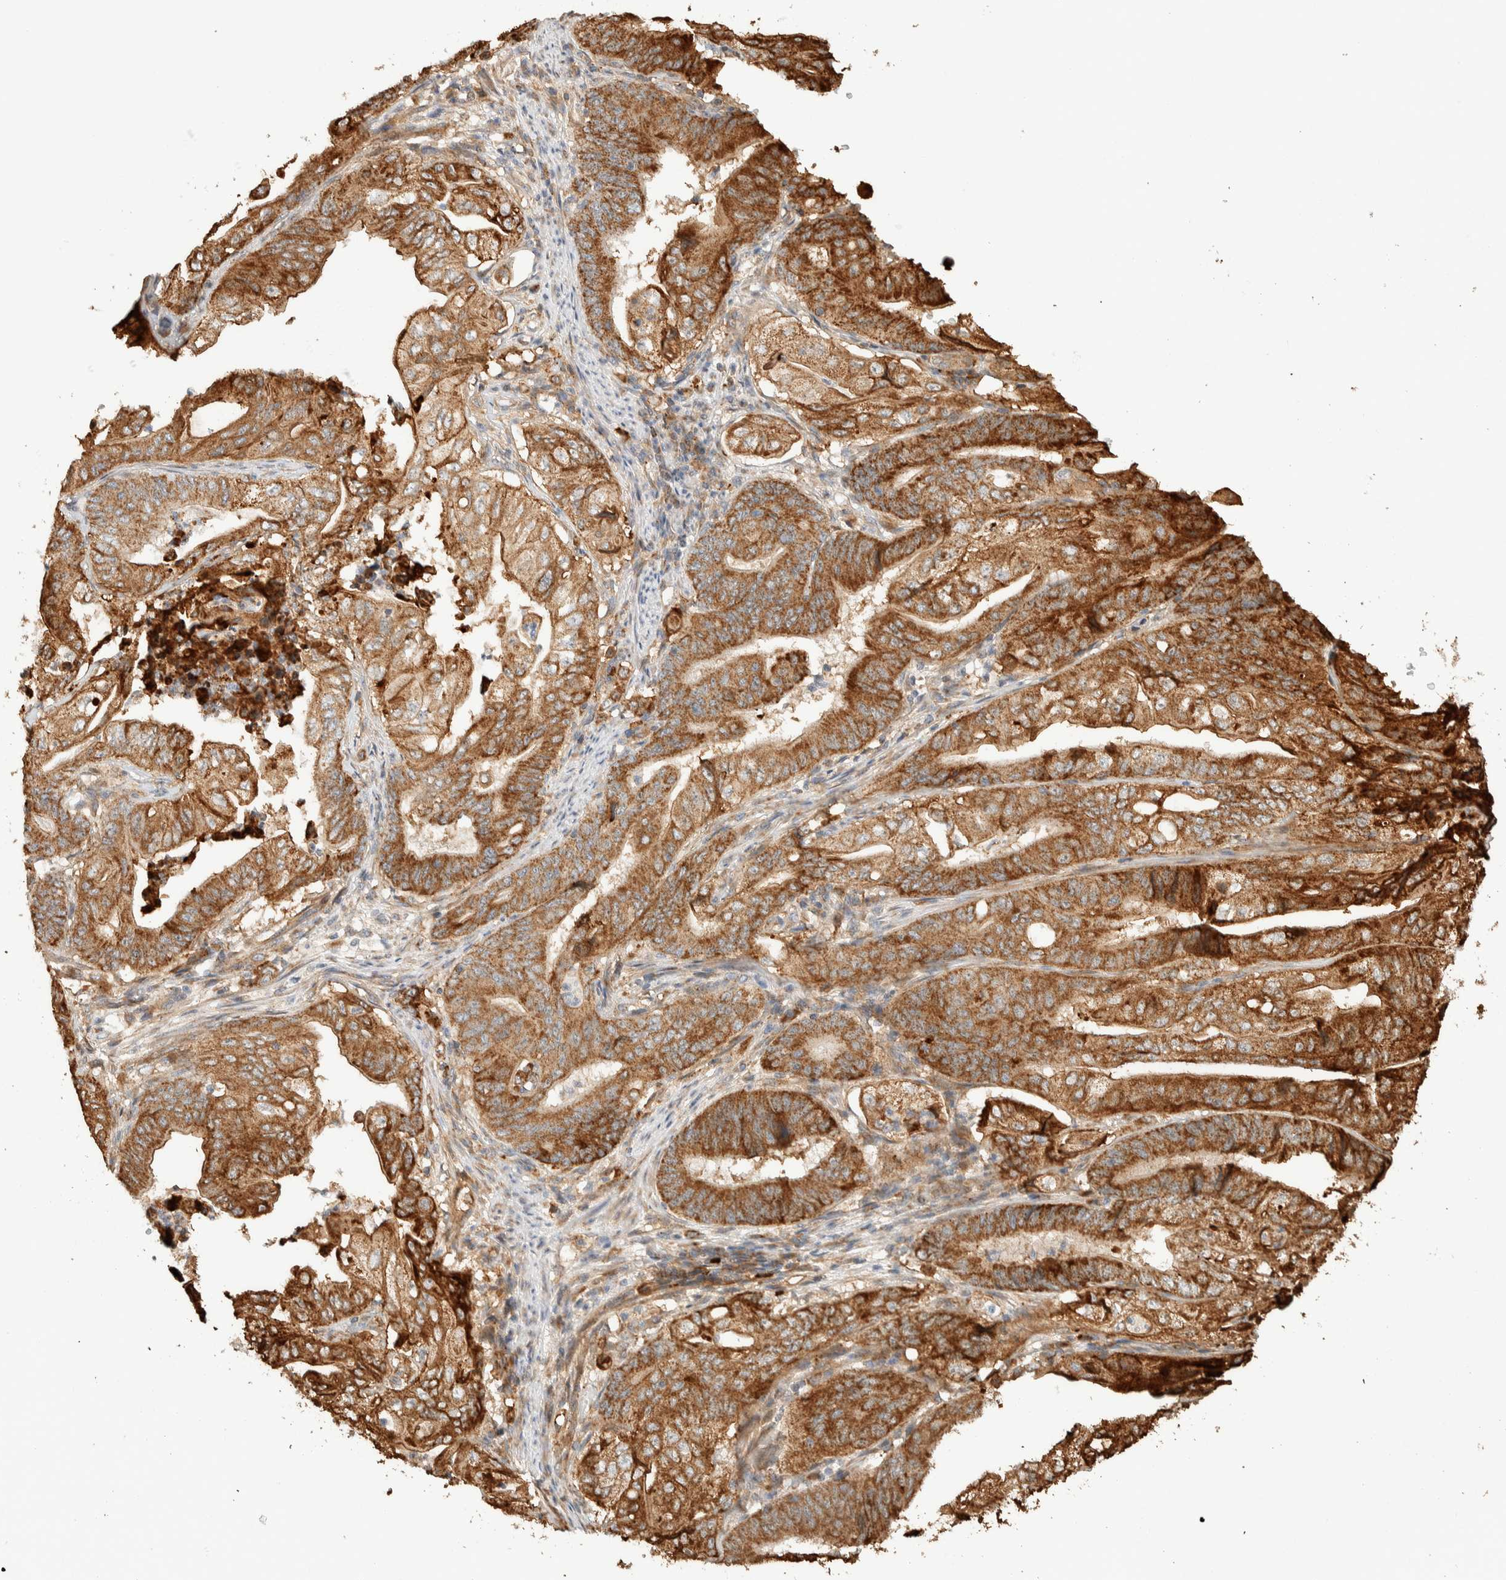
{"staining": {"intensity": "strong", "quantity": ">75%", "location": "cytoplasmic/membranous"}, "tissue": "stomach cancer", "cell_type": "Tumor cells", "image_type": "cancer", "snomed": [{"axis": "morphology", "description": "Adenocarcinoma, NOS"}, {"axis": "topography", "description": "Stomach"}], "caption": "About >75% of tumor cells in stomach adenocarcinoma exhibit strong cytoplasmic/membranous protein positivity as visualized by brown immunohistochemical staining.", "gene": "KIF9", "patient": {"sex": "female", "age": 73}}